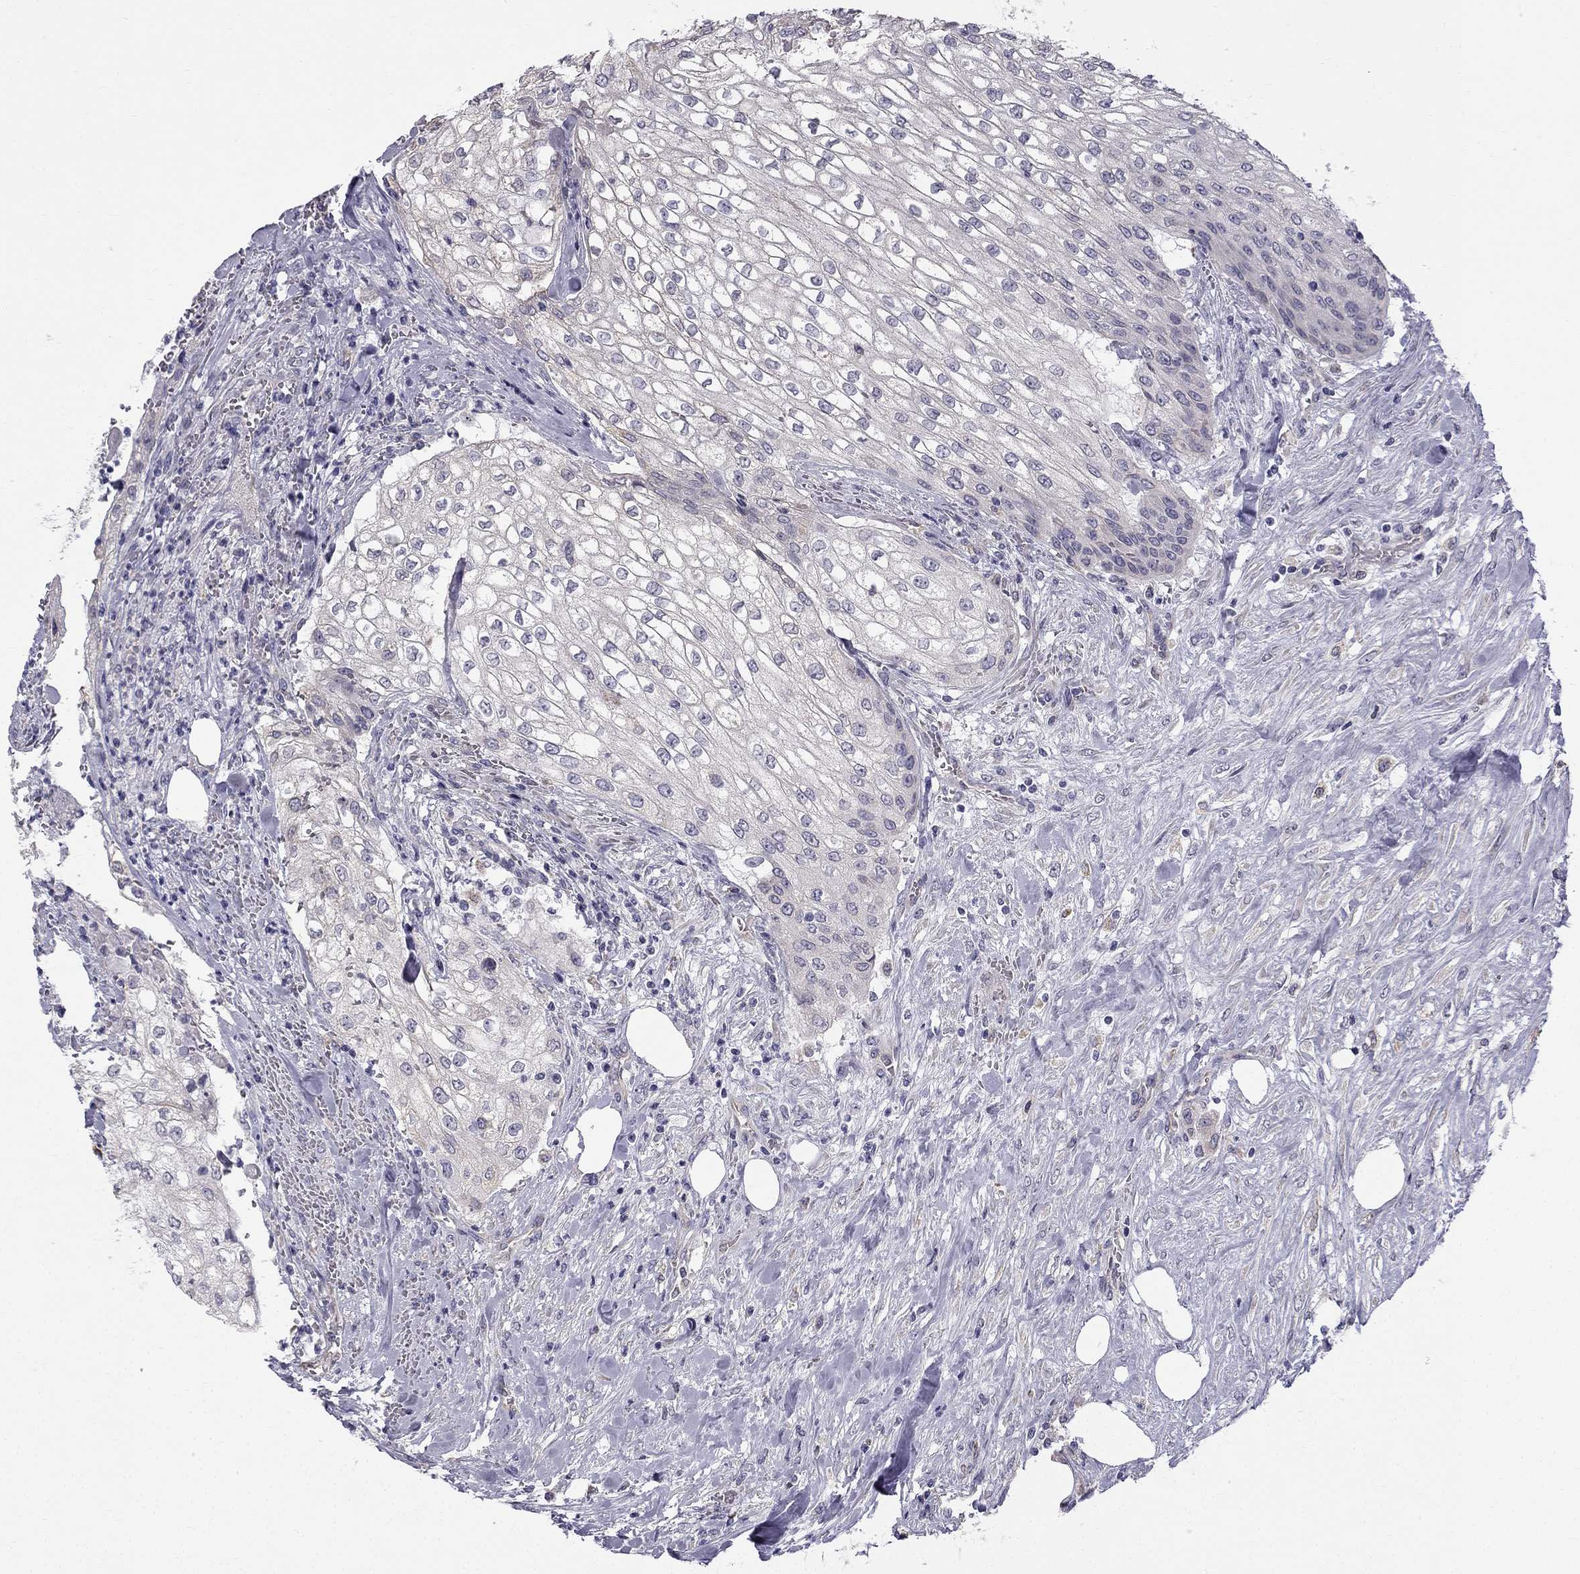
{"staining": {"intensity": "negative", "quantity": "none", "location": "none"}, "tissue": "urothelial cancer", "cell_type": "Tumor cells", "image_type": "cancer", "snomed": [{"axis": "morphology", "description": "Urothelial carcinoma, High grade"}, {"axis": "topography", "description": "Urinary bladder"}], "caption": "DAB immunohistochemical staining of urothelial cancer exhibits no significant staining in tumor cells. (IHC, brightfield microscopy, high magnification).", "gene": "CCDC40", "patient": {"sex": "male", "age": 62}}